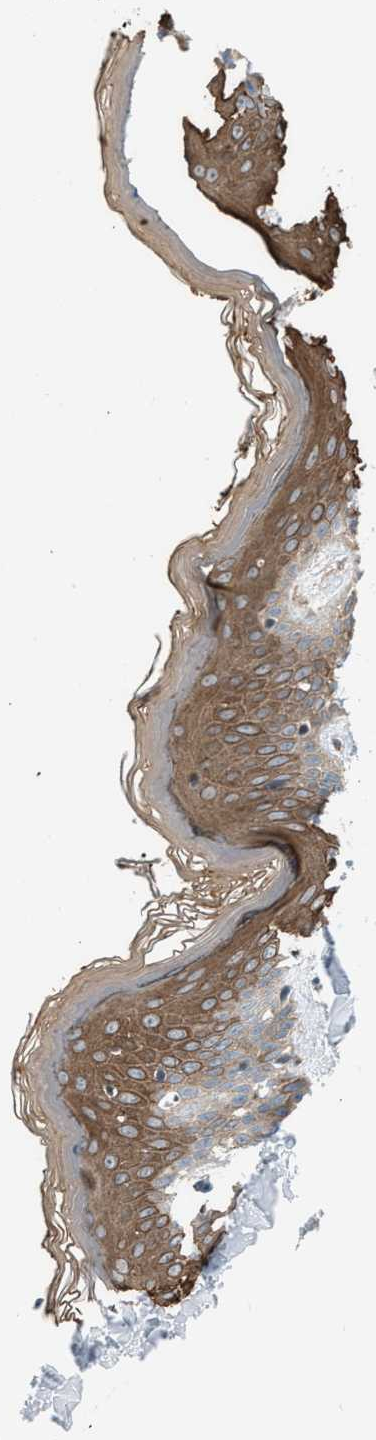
{"staining": {"intensity": "weak", "quantity": ">75%", "location": "cytoplasmic/membranous"}, "tissue": "skin", "cell_type": "Fibroblasts", "image_type": "normal", "snomed": [{"axis": "morphology", "description": "Normal tissue, NOS"}, {"axis": "topography", "description": "Skin"}], "caption": "Immunohistochemistry of unremarkable skin displays low levels of weak cytoplasmic/membranous expression in about >75% of fibroblasts. (DAB IHC with brightfield microscopy, high magnification).", "gene": "DYRK1A", "patient": {"sex": "male", "age": 53}}